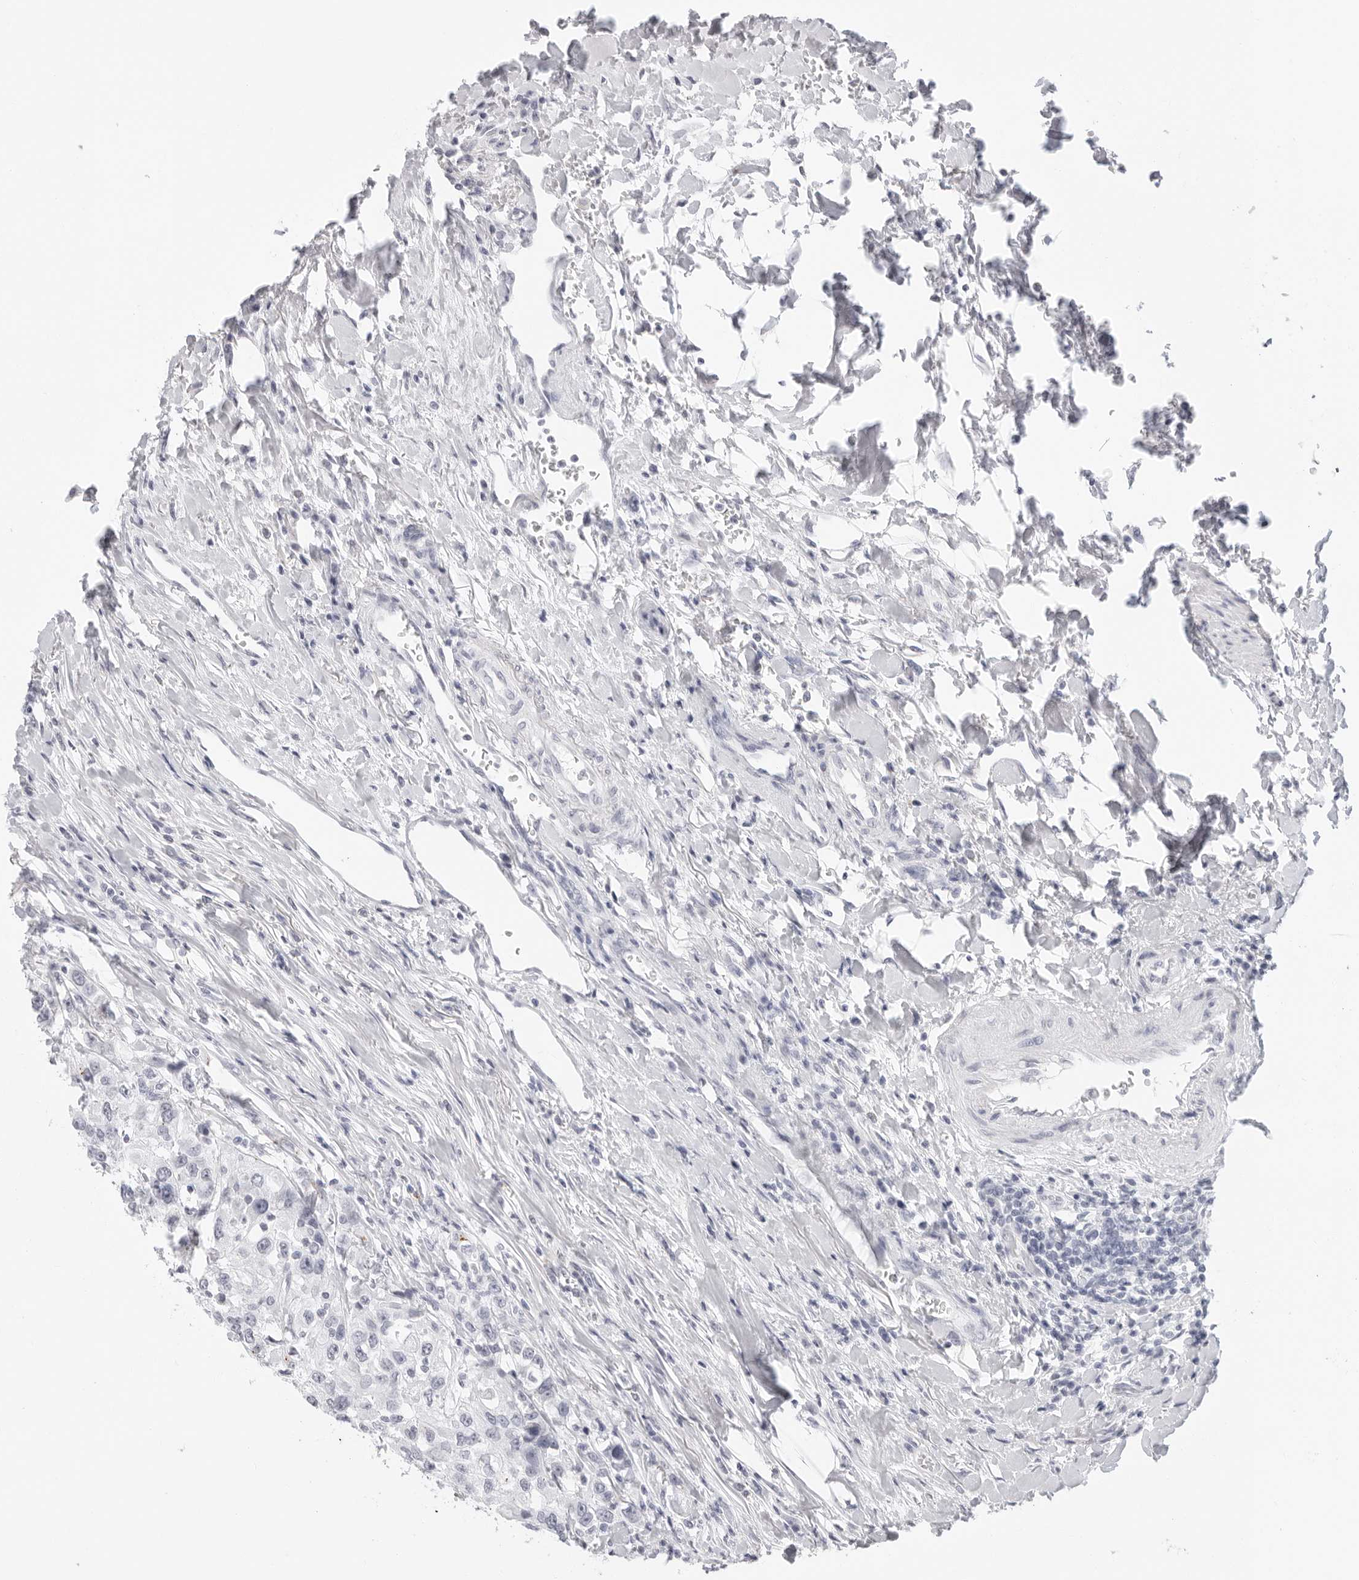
{"staining": {"intensity": "negative", "quantity": "none", "location": "none"}, "tissue": "urothelial cancer", "cell_type": "Tumor cells", "image_type": "cancer", "snomed": [{"axis": "morphology", "description": "Urothelial carcinoma, High grade"}, {"axis": "topography", "description": "Urinary bladder"}], "caption": "The histopathology image displays no significant staining in tumor cells of high-grade urothelial carcinoma. (Brightfield microscopy of DAB (3,3'-diaminobenzidine) immunohistochemistry at high magnification).", "gene": "AGMAT", "patient": {"sex": "female", "age": 80}}